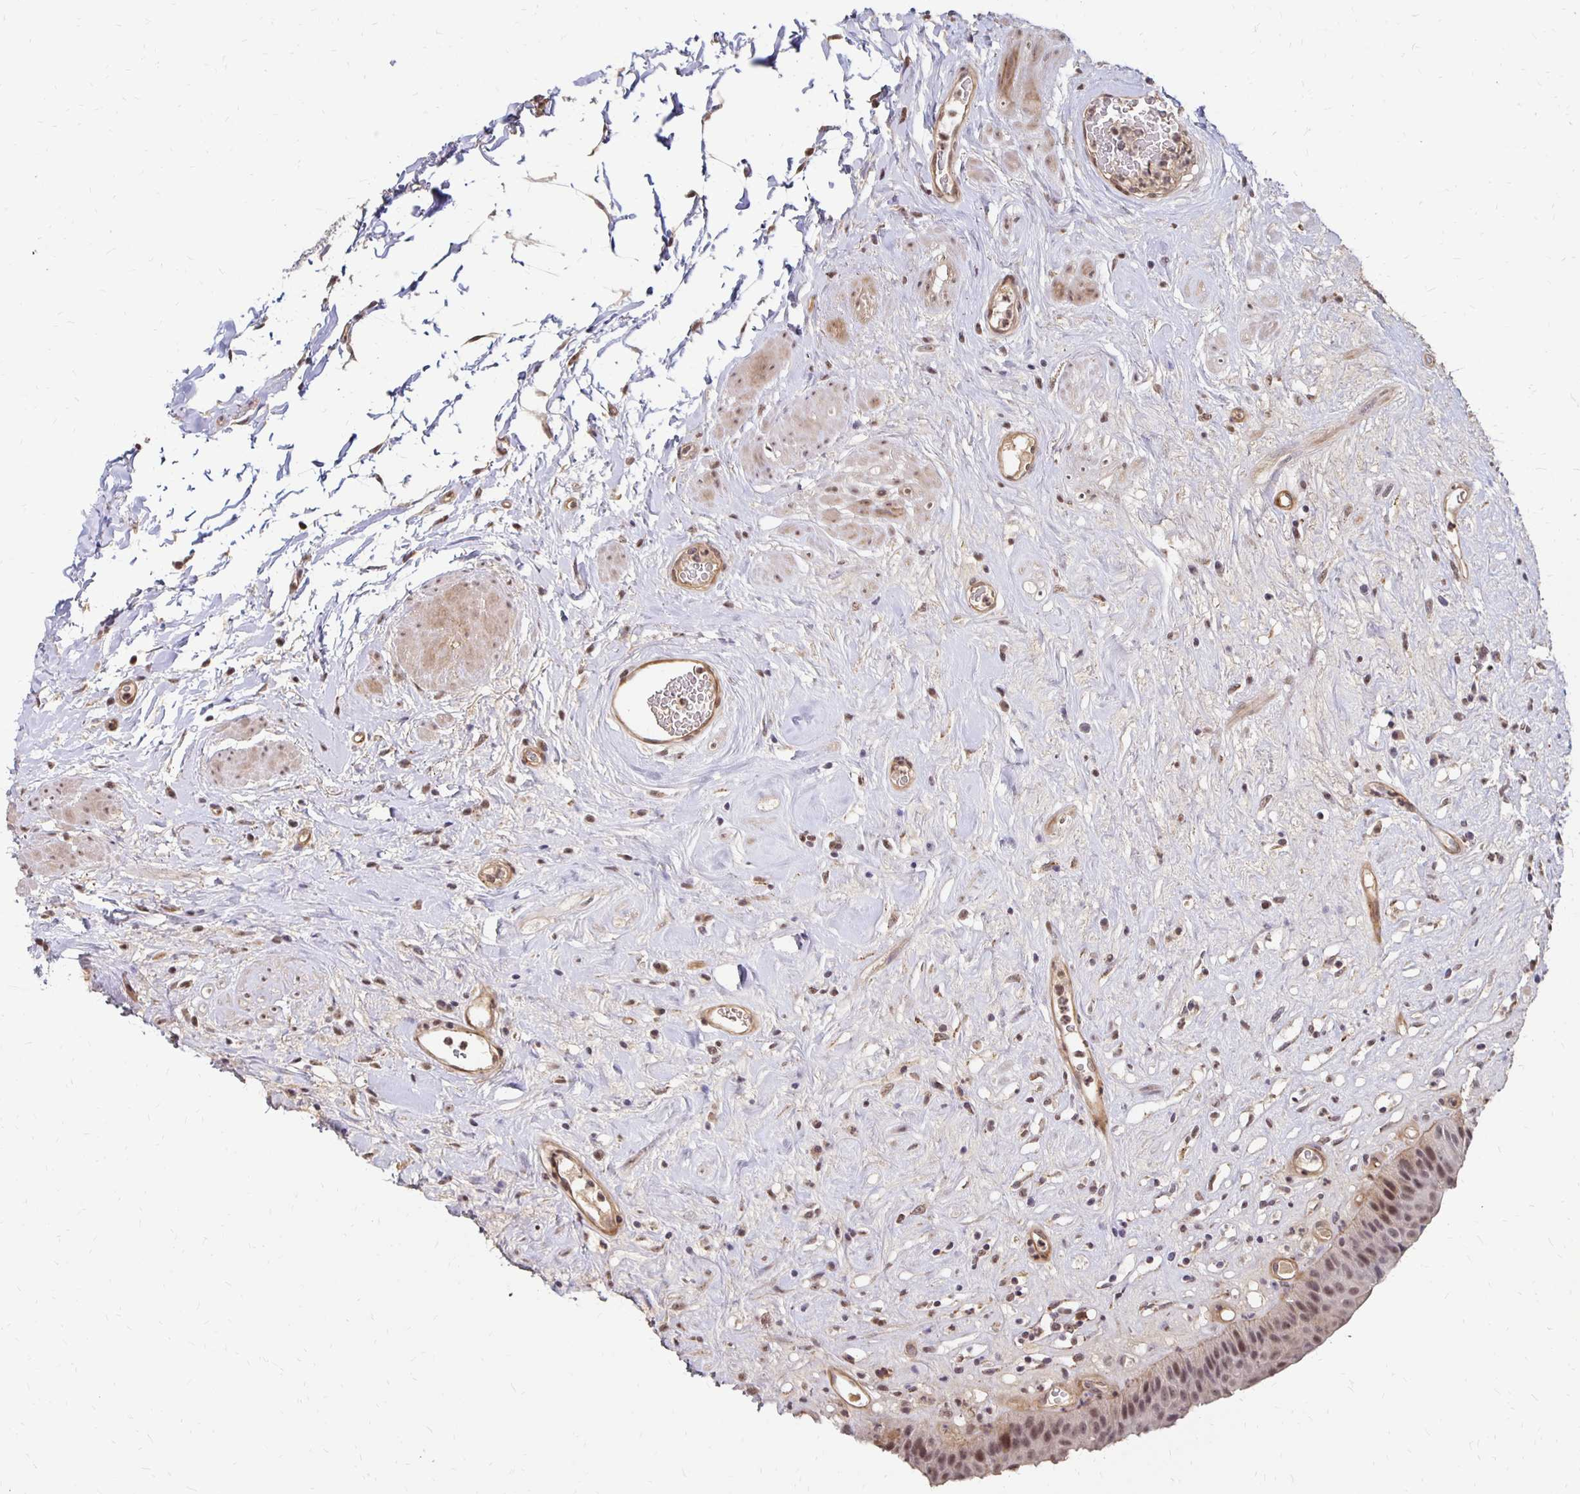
{"staining": {"intensity": "moderate", "quantity": ">75%", "location": "nuclear"}, "tissue": "urinary bladder", "cell_type": "Urothelial cells", "image_type": "normal", "snomed": [{"axis": "morphology", "description": "Normal tissue, NOS"}, {"axis": "topography", "description": "Urinary bladder"}], "caption": "An IHC photomicrograph of normal tissue is shown. Protein staining in brown highlights moderate nuclear positivity in urinary bladder within urothelial cells.", "gene": "CLASRP", "patient": {"sex": "female", "age": 56}}